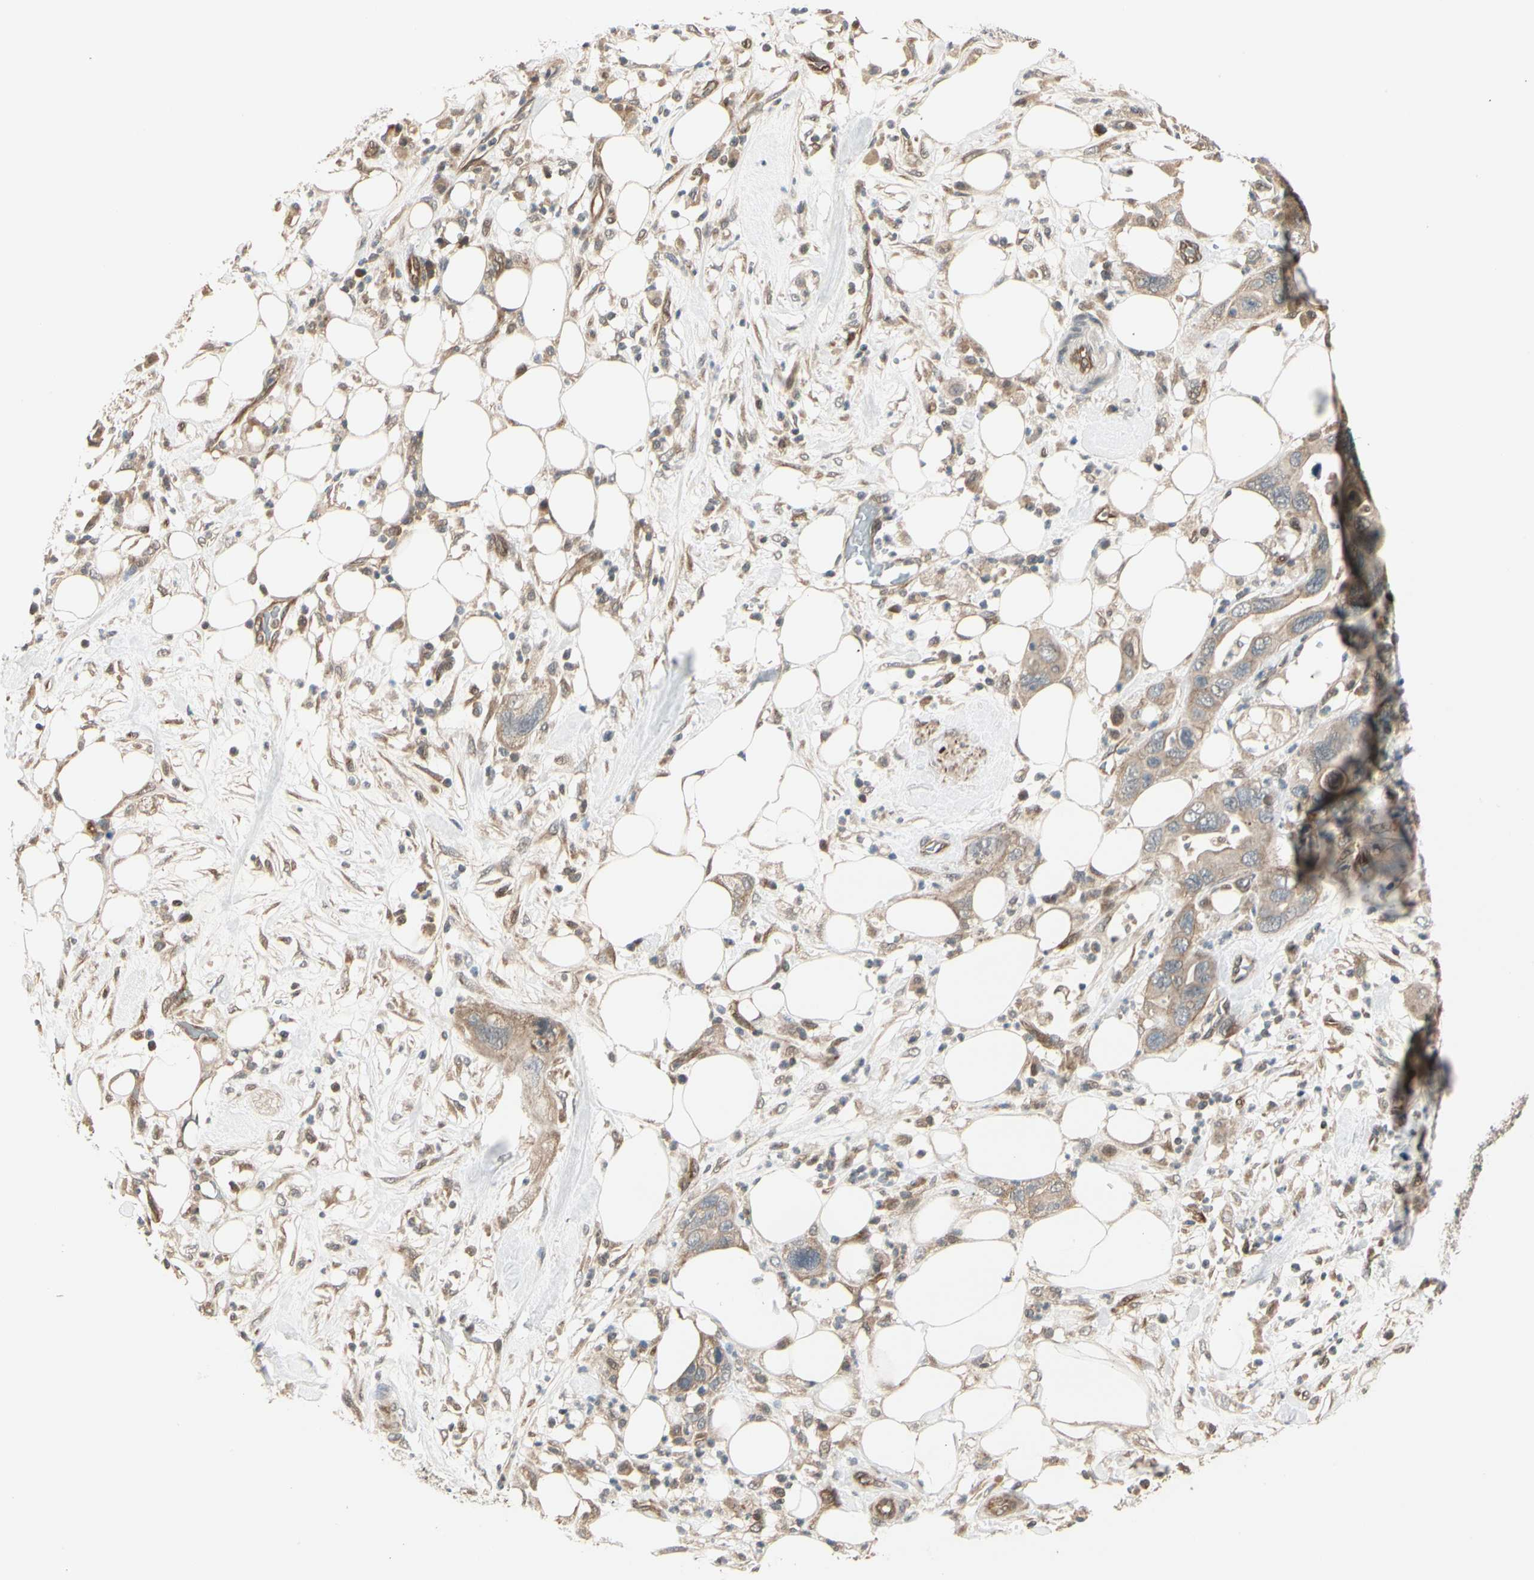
{"staining": {"intensity": "weak", "quantity": ">75%", "location": "cytoplasmic/membranous"}, "tissue": "pancreatic cancer", "cell_type": "Tumor cells", "image_type": "cancer", "snomed": [{"axis": "morphology", "description": "Adenocarcinoma, NOS"}, {"axis": "topography", "description": "Pancreas"}], "caption": "This is an image of immunohistochemistry staining of pancreatic cancer, which shows weak staining in the cytoplasmic/membranous of tumor cells.", "gene": "SVBP", "patient": {"sex": "female", "age": 71}}